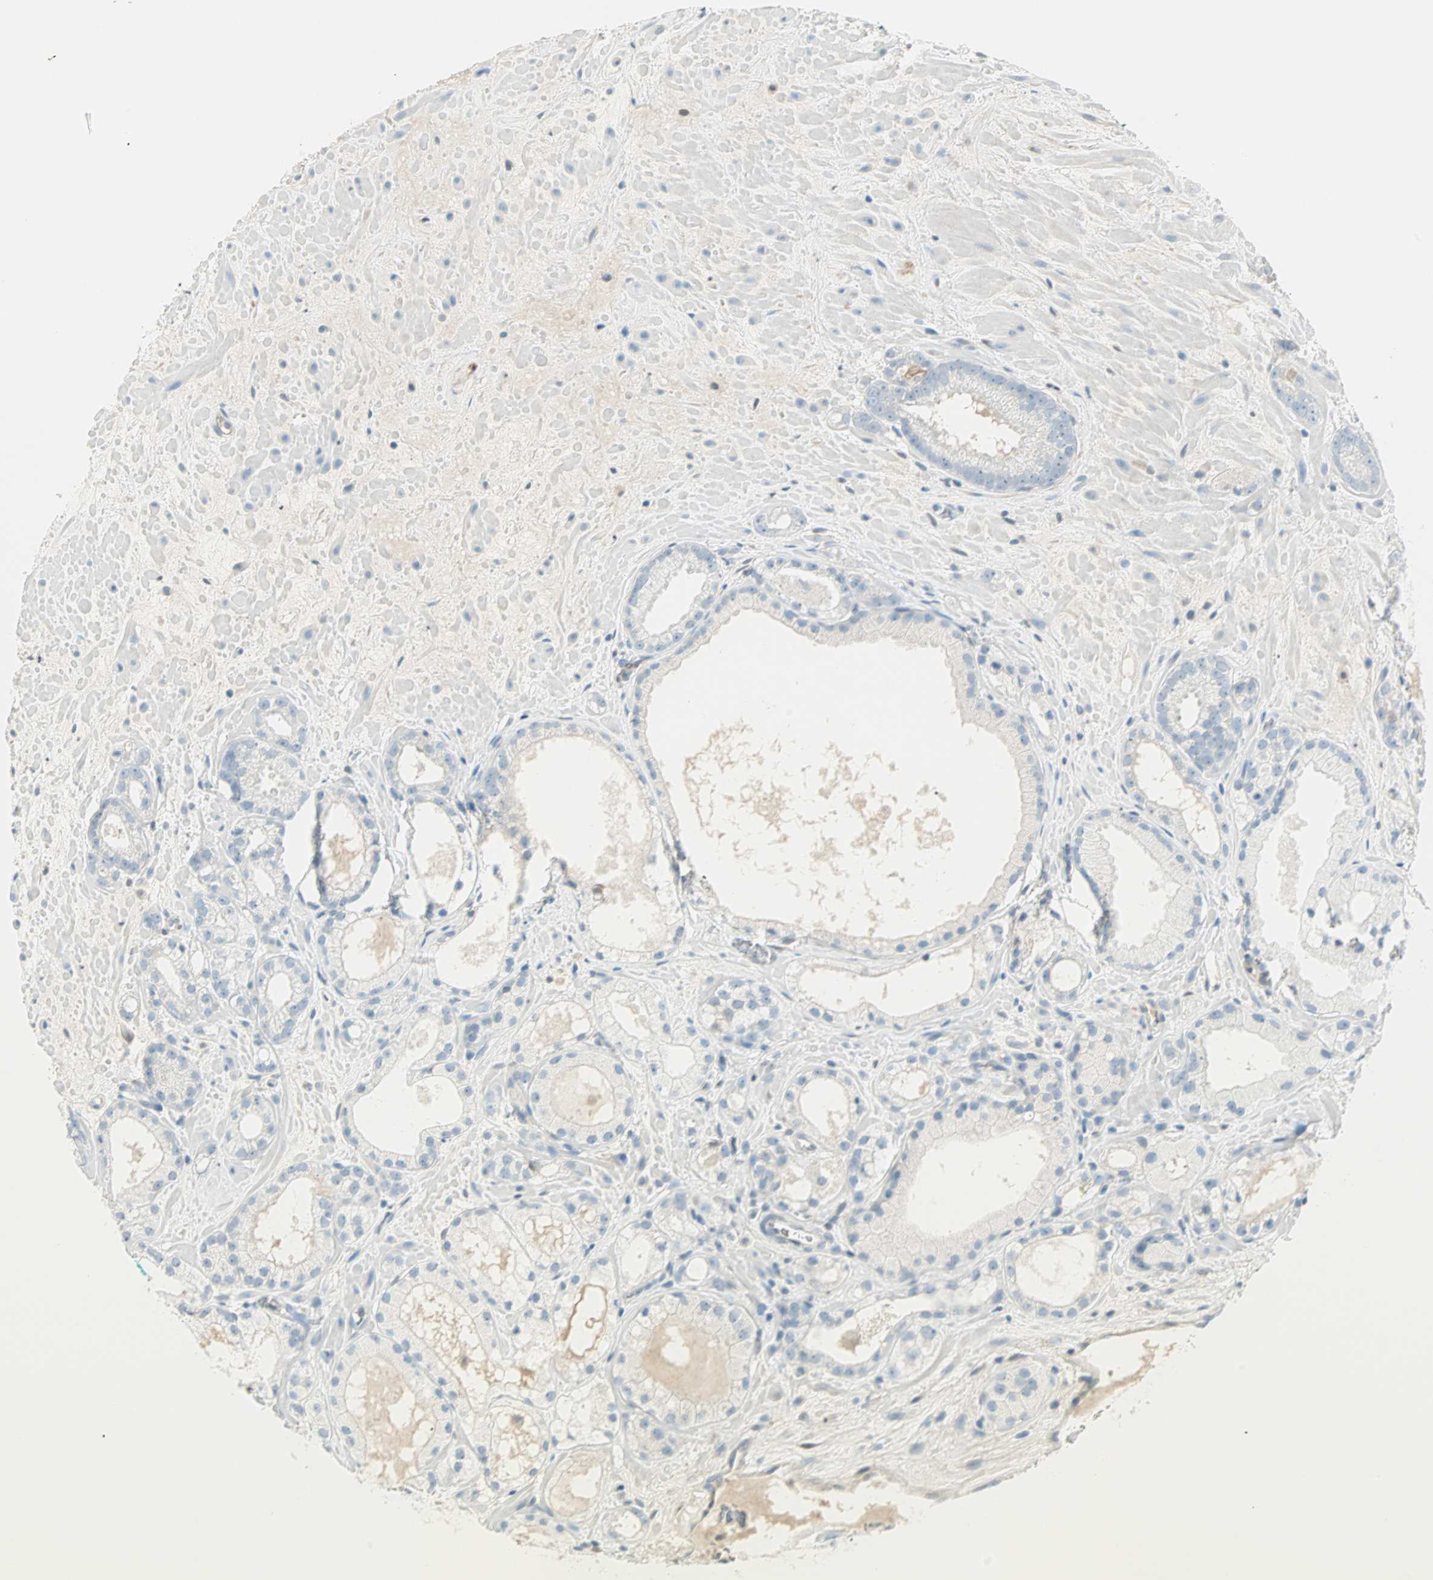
{"staining": {"intensity": "weak", "quantity": "25%-75%", "location": "cytoplasmic/membranous"}, "tissue": "prostate cancer", "cell_type": "Tumor cells", "image_type": "cancer", "snomed": [{"axis": "morphology", "description": "Adenocarcinoma, Low grade"}, {"axis": "topography", "description": "Prostate"}], "caption": "Immunohistochemistry of adenocarcinoma (low-grade) (prostate) shows low levels of weak cytoplasmic/membranous positivity in approximately 25%-75% of tumor cells.", "gene": "S100A1", "patient": {"sex": "male", "age": 57}}